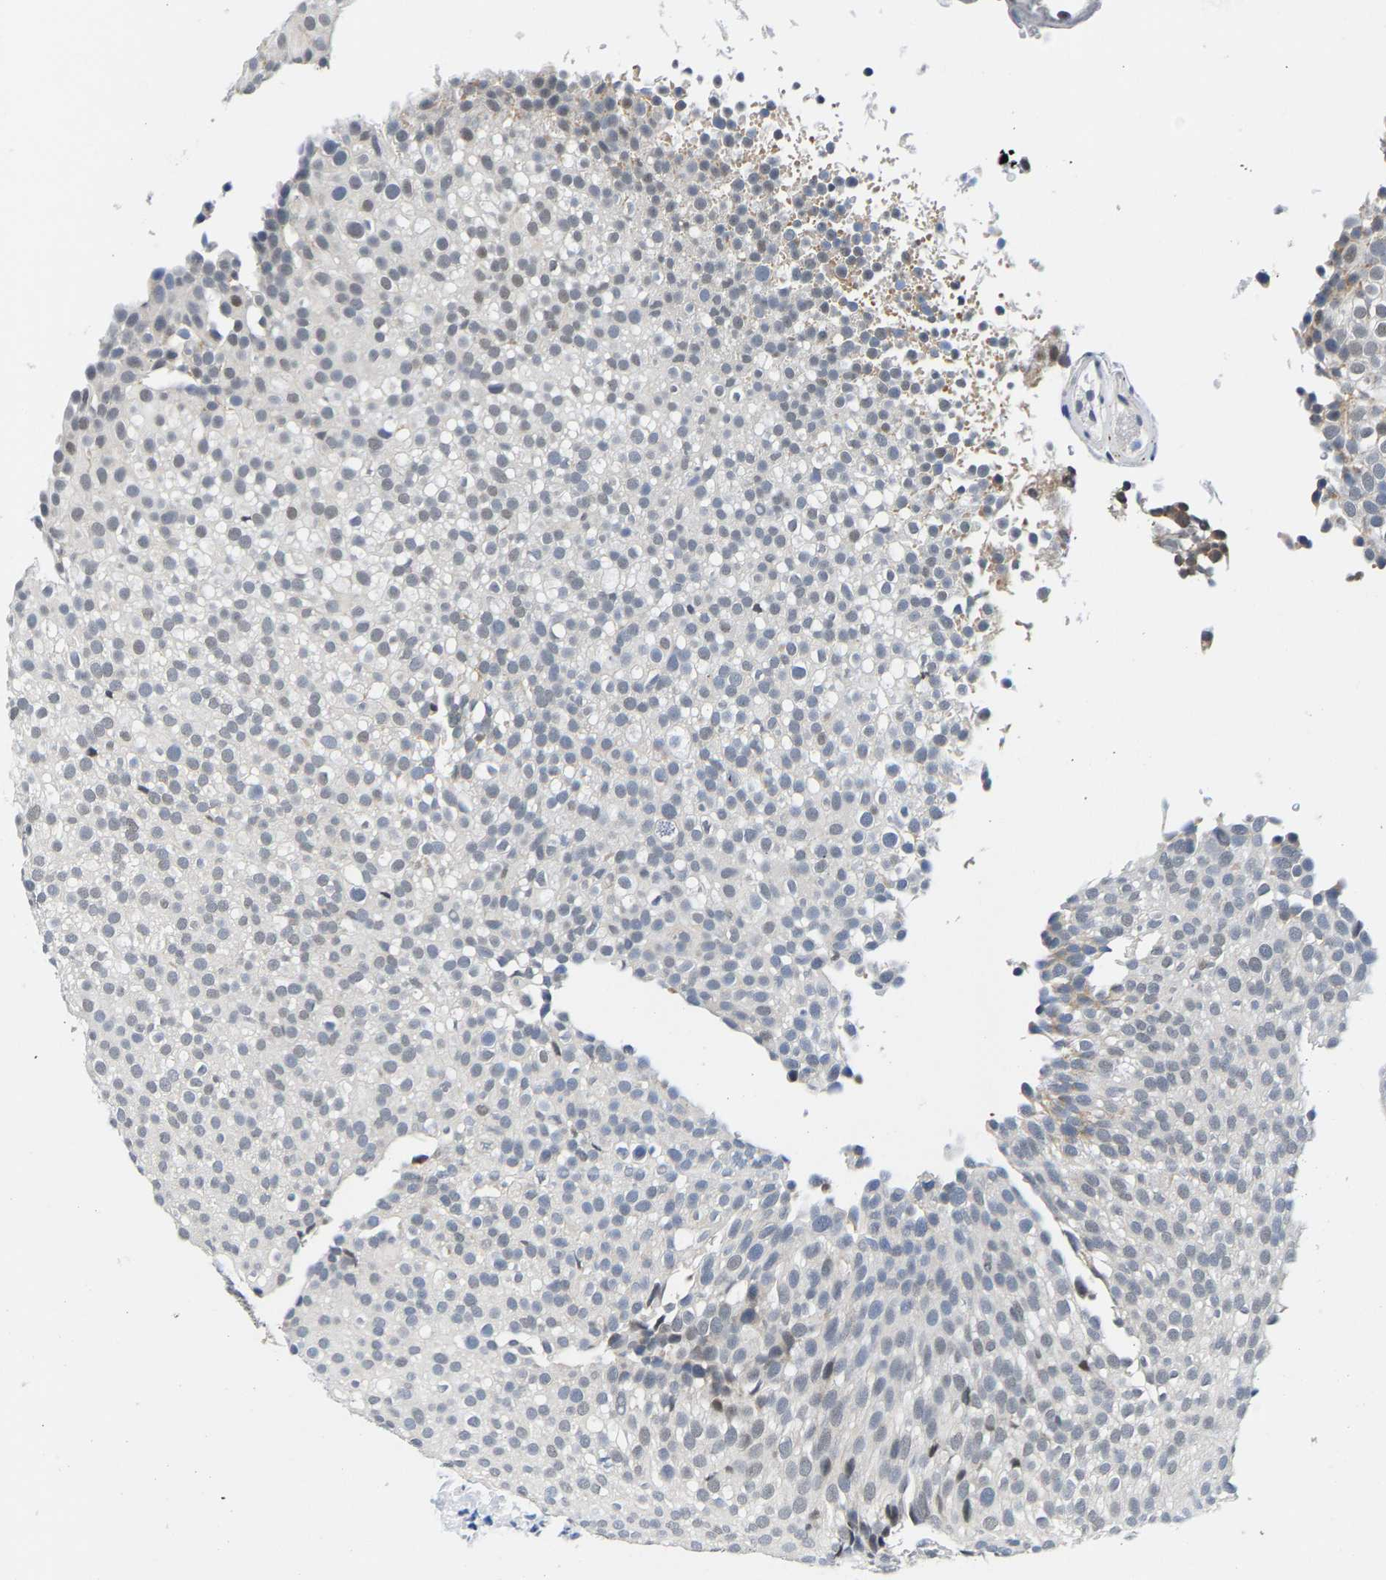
{"staining": {"intensity": "weak", "quantity": "<25%", "location": "nuclear"}, "tissue": "urothelial cancer", "cell_type": "Tumor cells", "image_type": "cancer", "snomed": [{"axis": "morphology", "description": "Urothelial carcinoma, Low grade"}, {"axis": "topography", "description": "Urinary bladder"}], "caption": "This is a image of immunohistochemistry staining of low-grade urothelial carcinoma, which shows no positivity in tumor cells.", "gene": "SETD1B", "patient": {"sex": "male", "age": 78}}